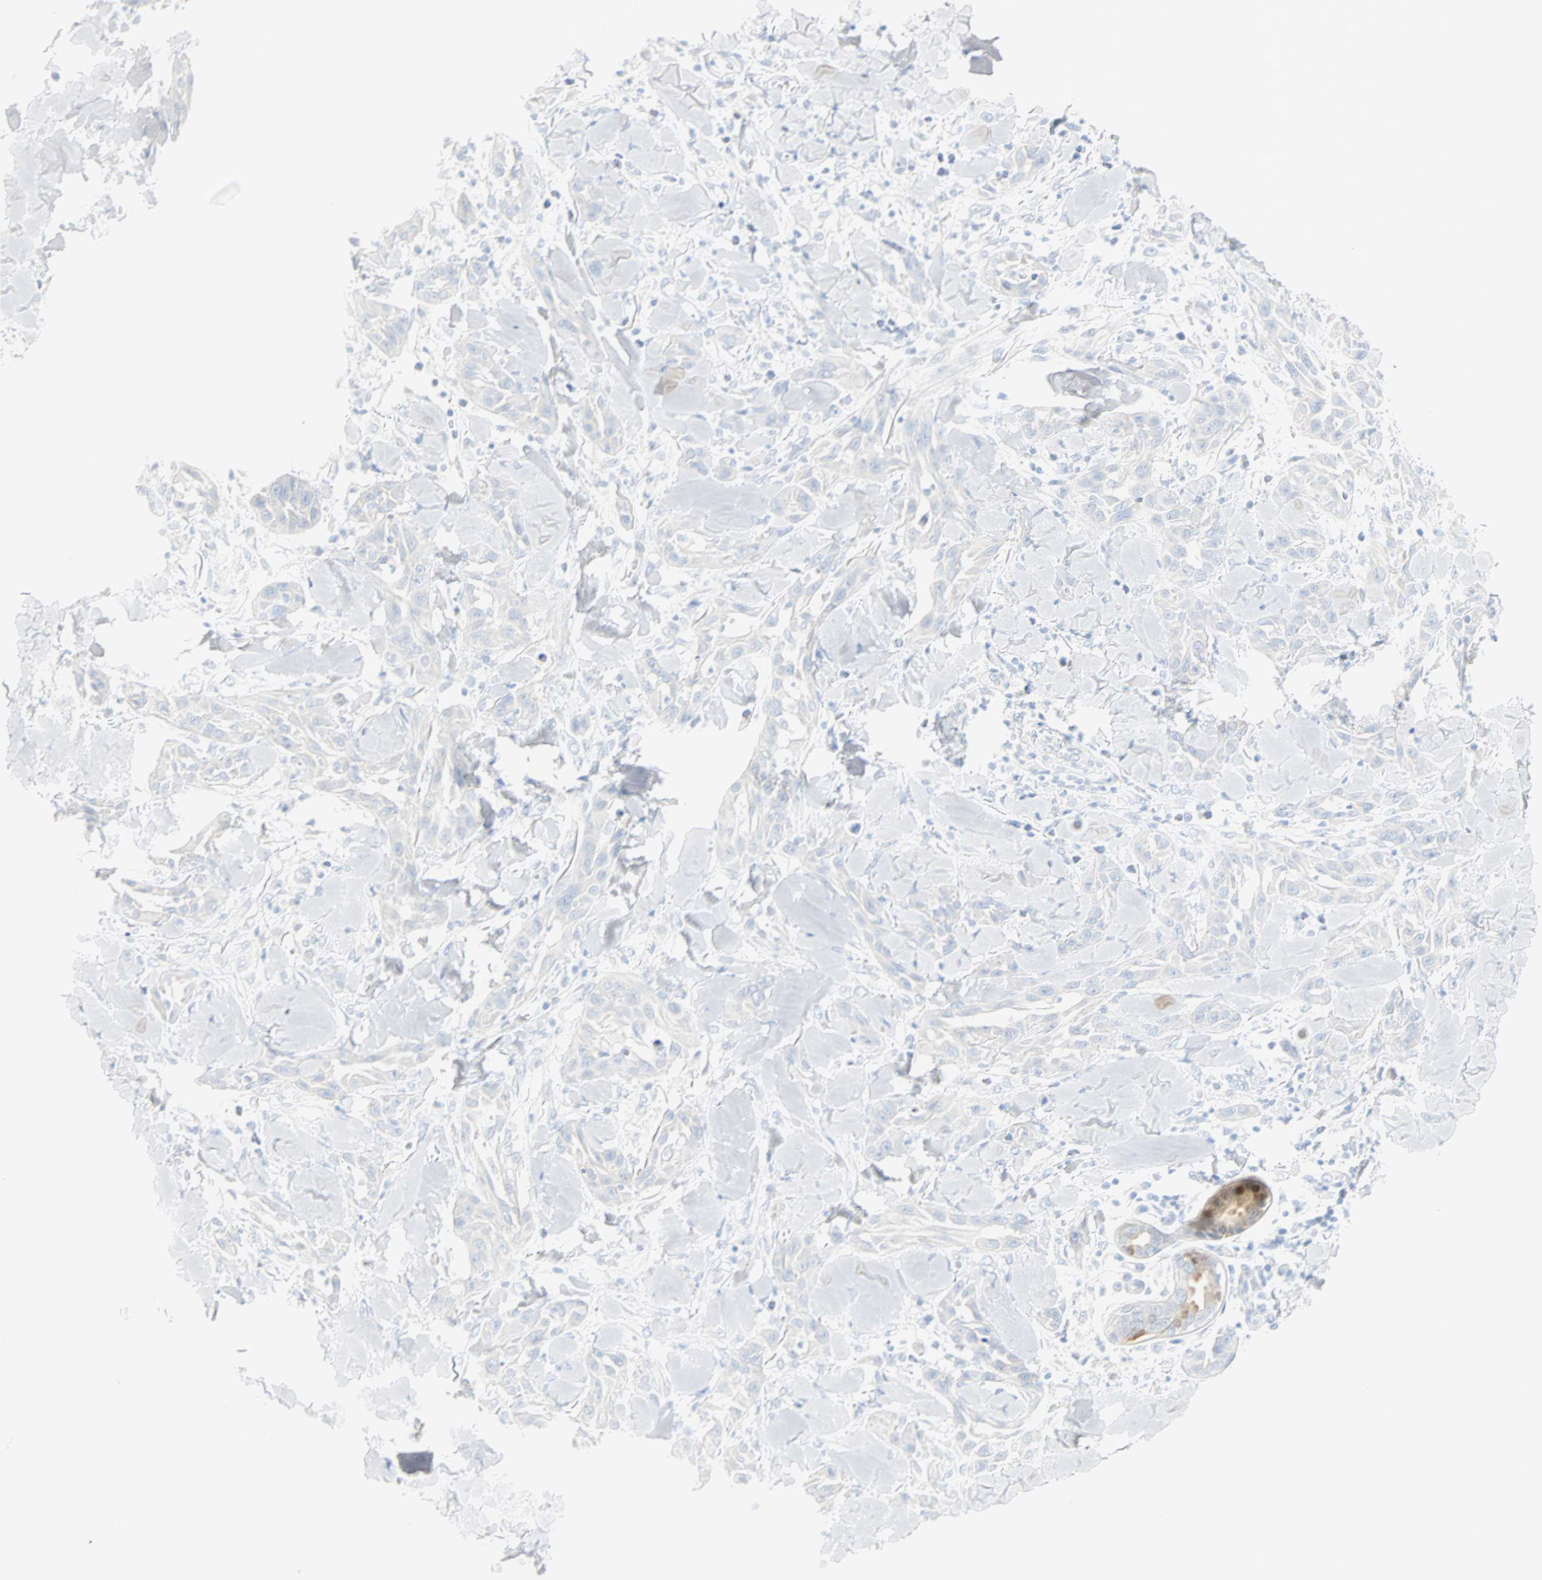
{"staining": {"intensity": "negative", "quantity": "none", "location": "none"}, "tissue": "skin cancer", "cell_type": "Tumor cells", "image_type": "cancer", "snomed": [{"axis": "morphology", "description": "Squamous cell carcinoma, NOS"}, {"axis": "topography", "description": "Skin"}], "caption": "Tumor cells show no significant staining in squamous cell carcinoma (skin).", "gene": "SELENBP1", "patient": {"sex": "male", "age": 24}}